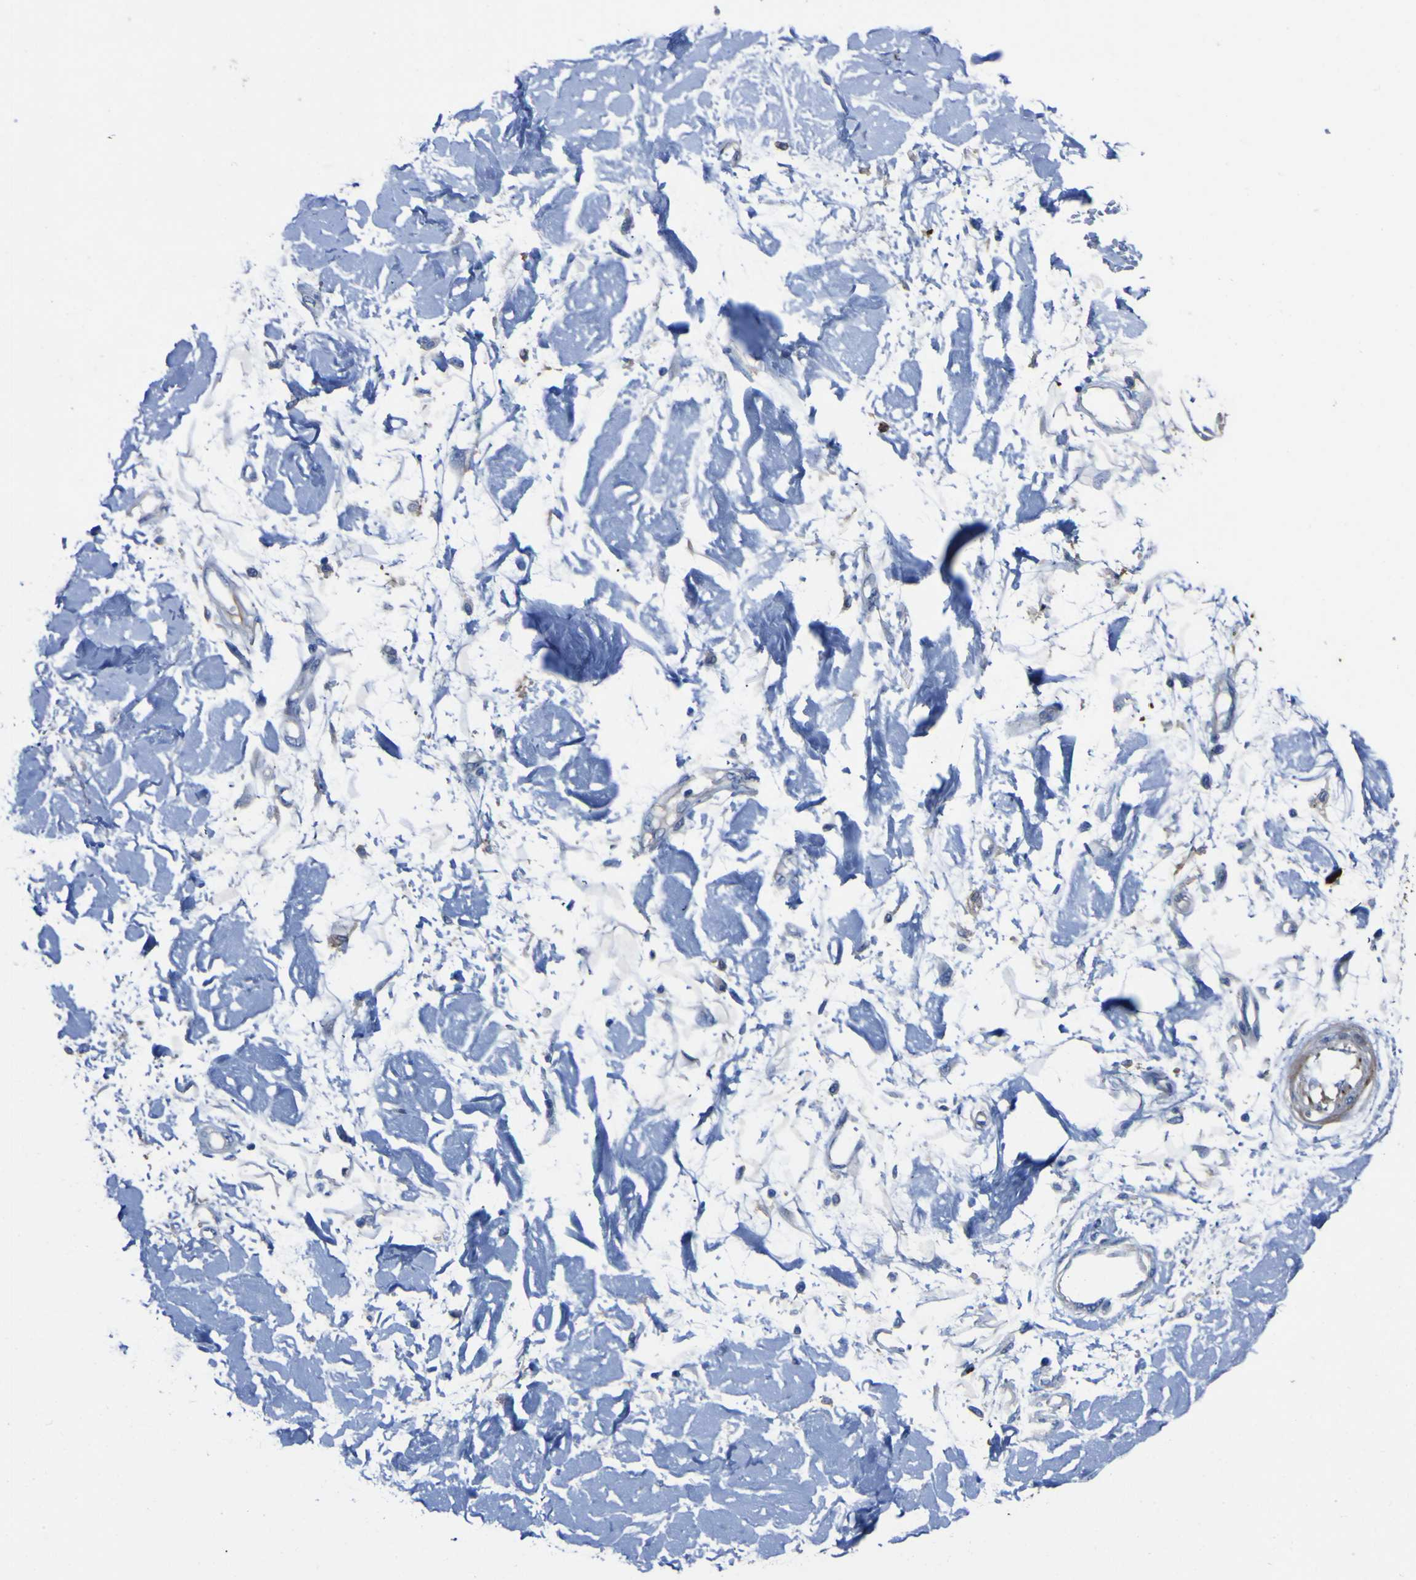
{"staining": {"intensity": "negative", "quantity": "none", "location": "none"}, "tissue": "adipose tissue", "cell_type": "Adipocytes", "image_type": "normal", "snomed": [{"axis": "morphology", "description": "Squamous cell carcinoma, NOS"}, {"axis": "topography", "description": "Skin"}], "caption": "The micrograph demonstrates no significant staining in adipocytes of adipose tissue. Brightfield microscopy of immunohistochemistry stained with DAB (3,3'-diaminobenzidine) (brown) and hematoxylin (blue), captured at high magnification.", "gene": "AGO4", "patient": {"sex": "male", "age": 83}}